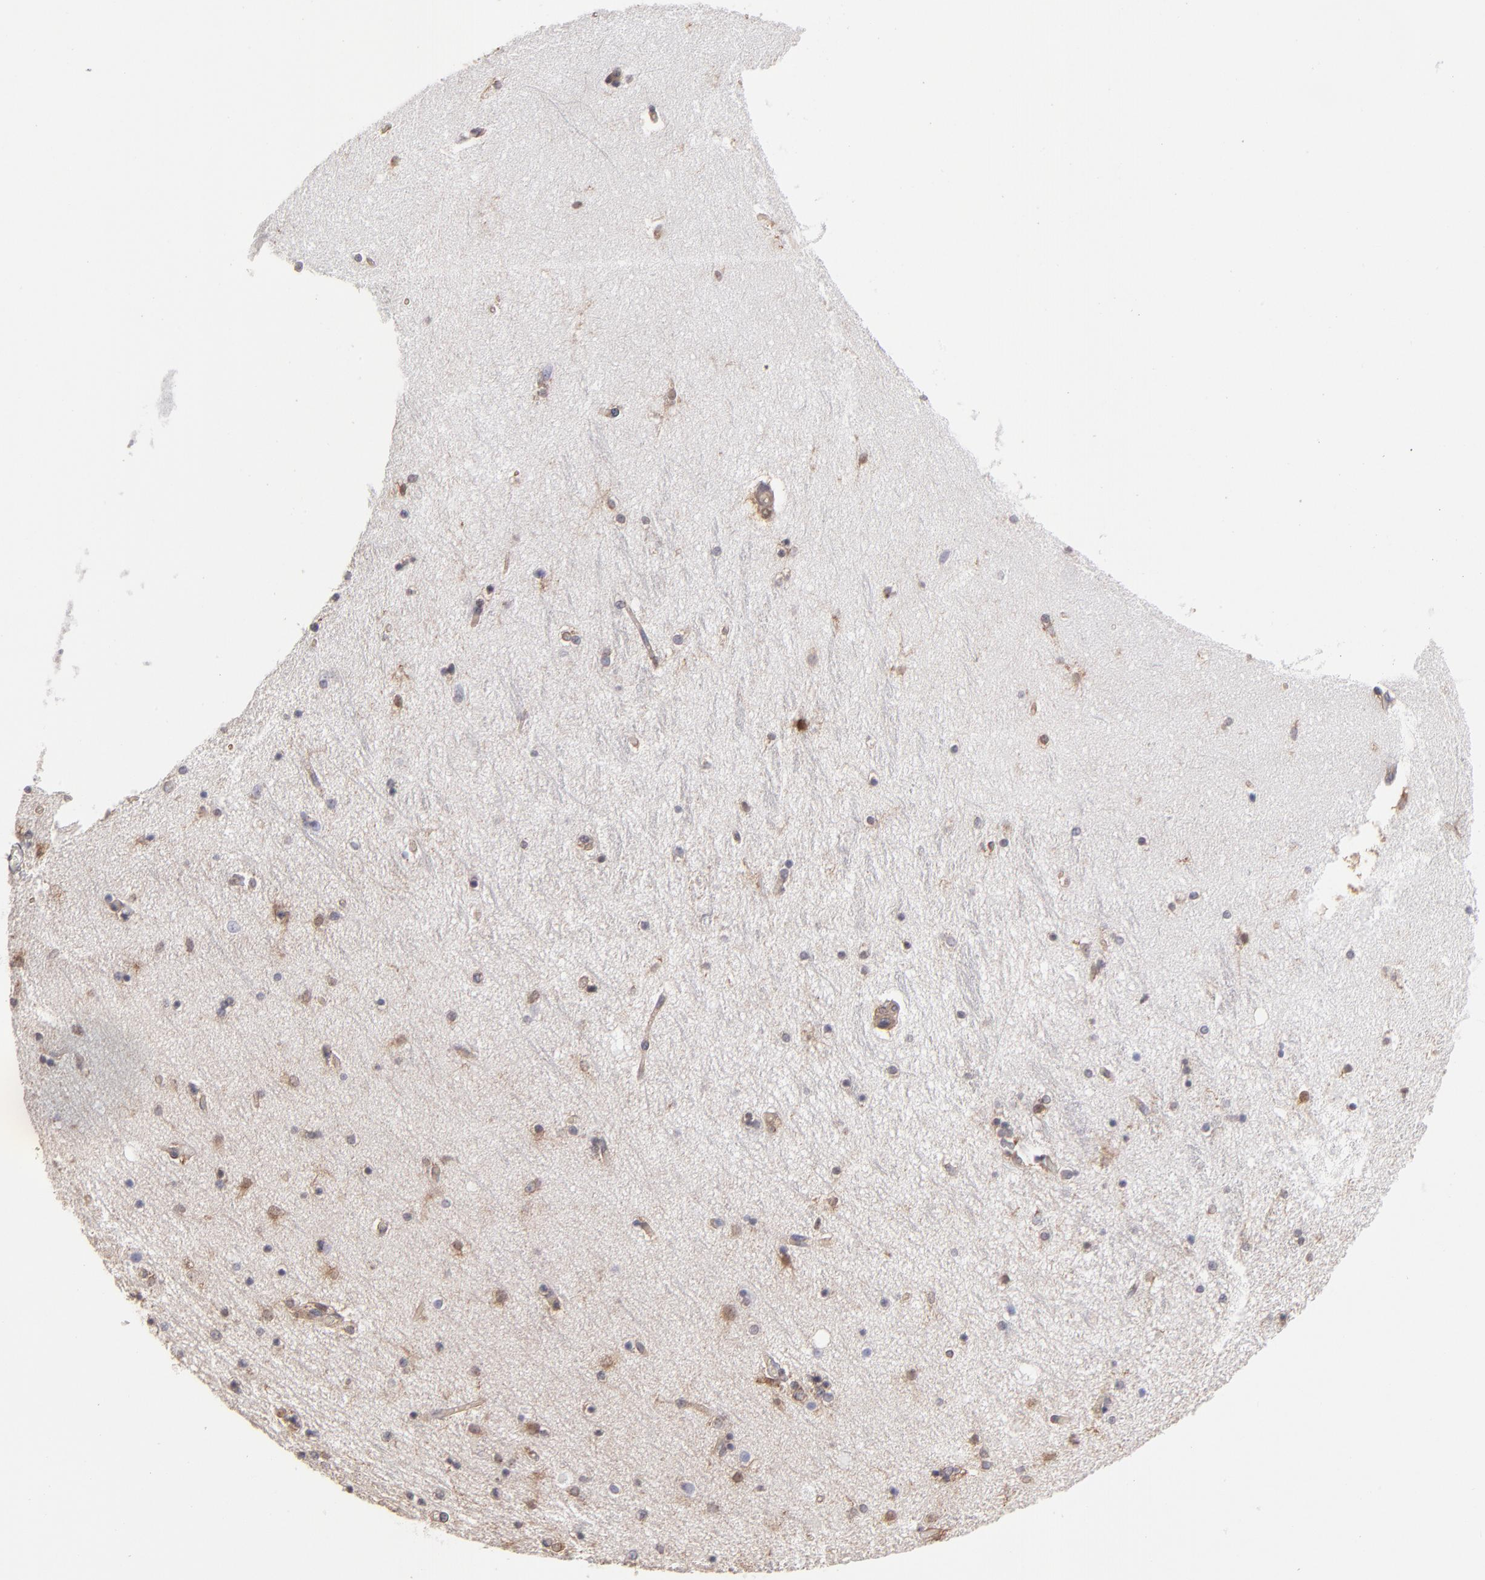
{"staining": {"intensity": "moderate", "quantity": "25%-75%", "location": "cytoplasmic/membranous"}, "tissue": "hippocampus", "cell_type": "Glial cells", "image_type": "normal", "snomed": [{"axis": "morphology", "description": "Normal tissue, NOS"}, {"axis": "topography", "description": "Hippocampus"}], "caption": "Normal hippocampus exhibits moderate cytoplasmic/membranous positivity in about 25%-75% of glial cells The protein is shown in brown color, while the nuclei are stained blue..", "gene": "MAPRE1", "patient": {"sex": "female", "age": 54}}